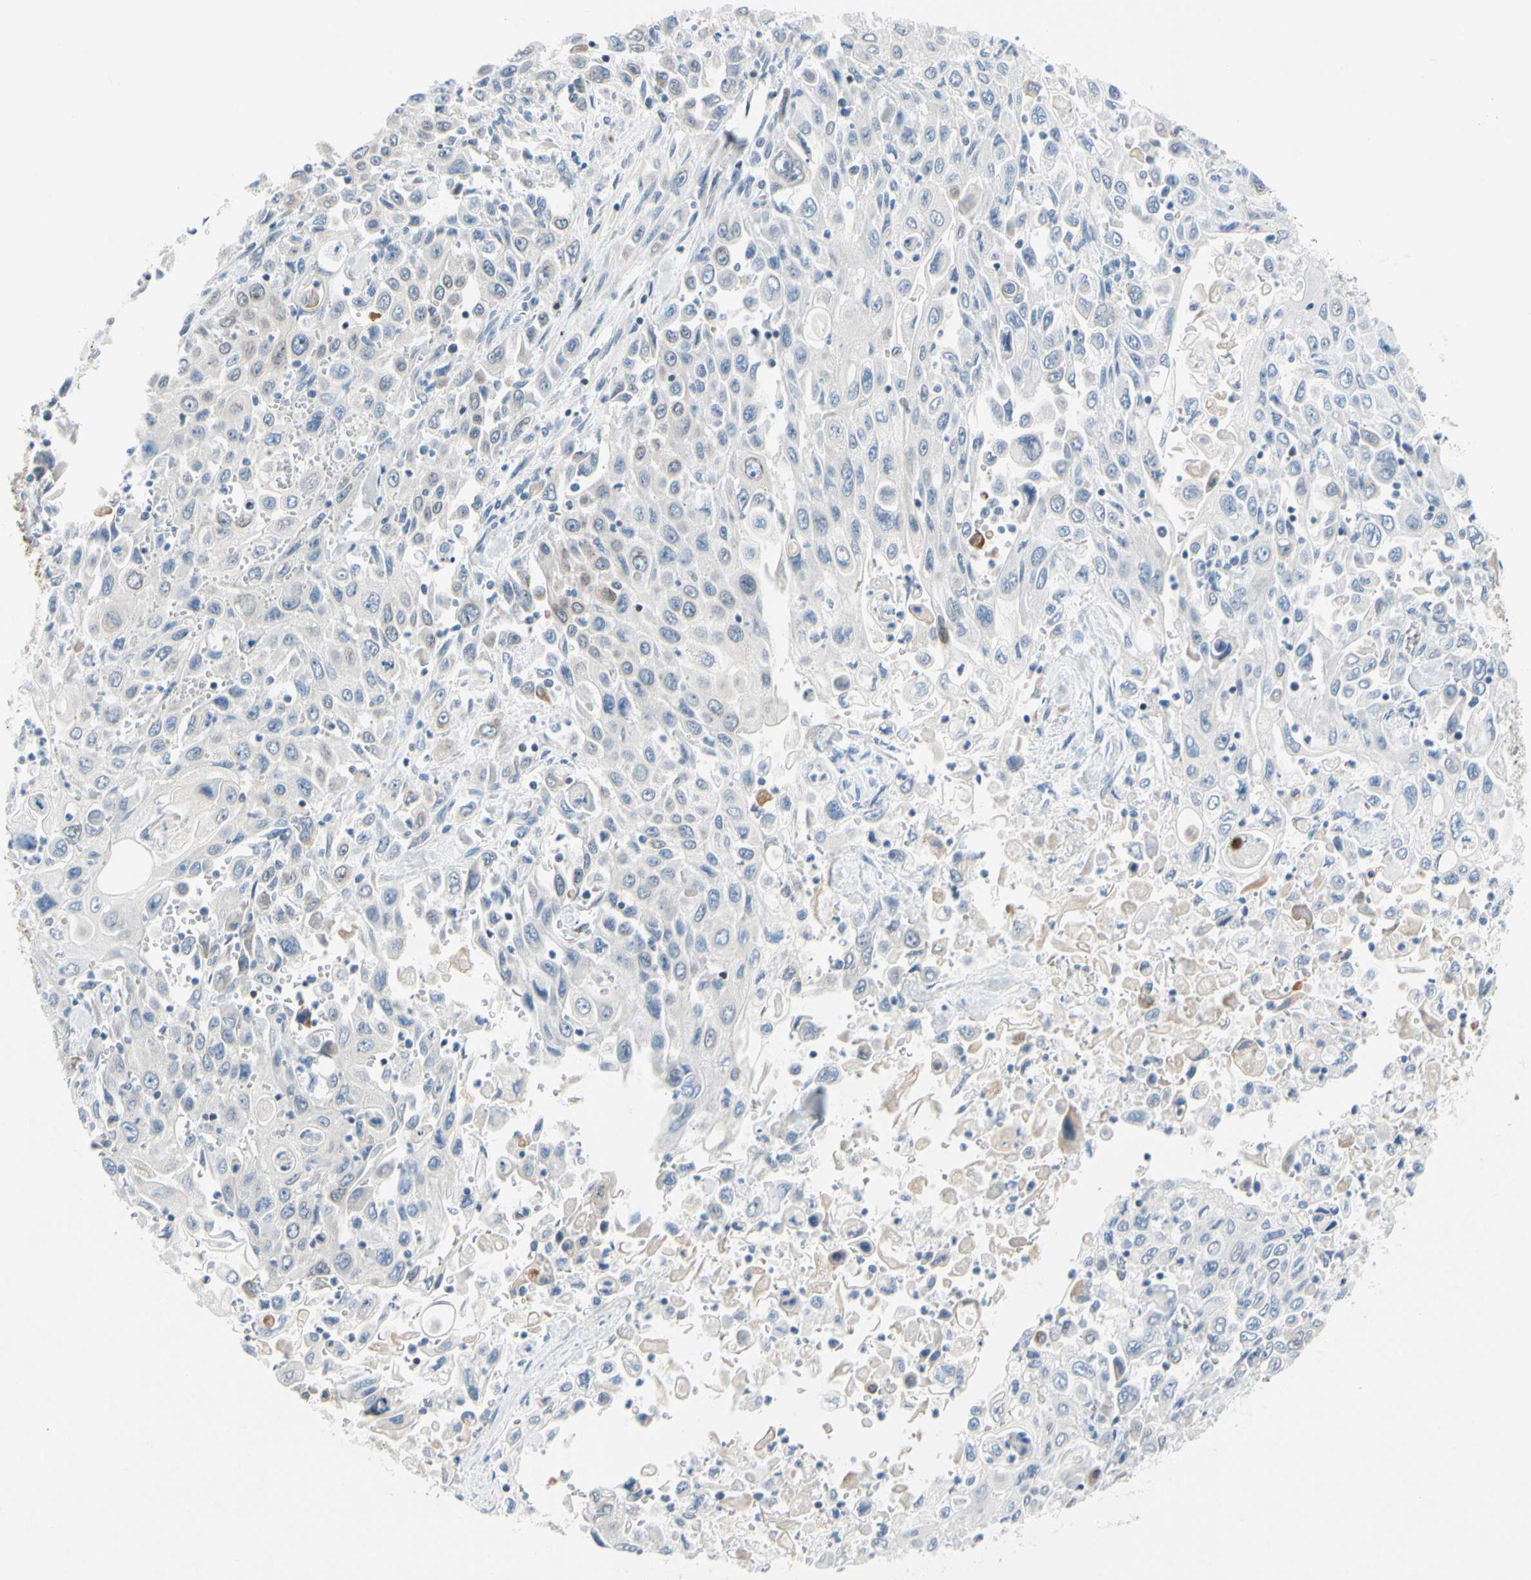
{"staining": {"intensity": "negative", "quantity": "none", "location": "none"}, "tissue": "pancreatic cancer", "cell_type": "Tumor cells", "image_type": "cancer", "snomed": [{"axis": "morphology", "description": "Adenocarcinoma, NOS"}, {"axis": "topography", "description": "Pancreas"}], "caption": "A high-resolution image shows IHC staining of pancreatic adenocarcinoma, which shows no significant staining in tumor cells.", "gene": "ZNF132", "patient": {"sex": "male", "age": 70}}